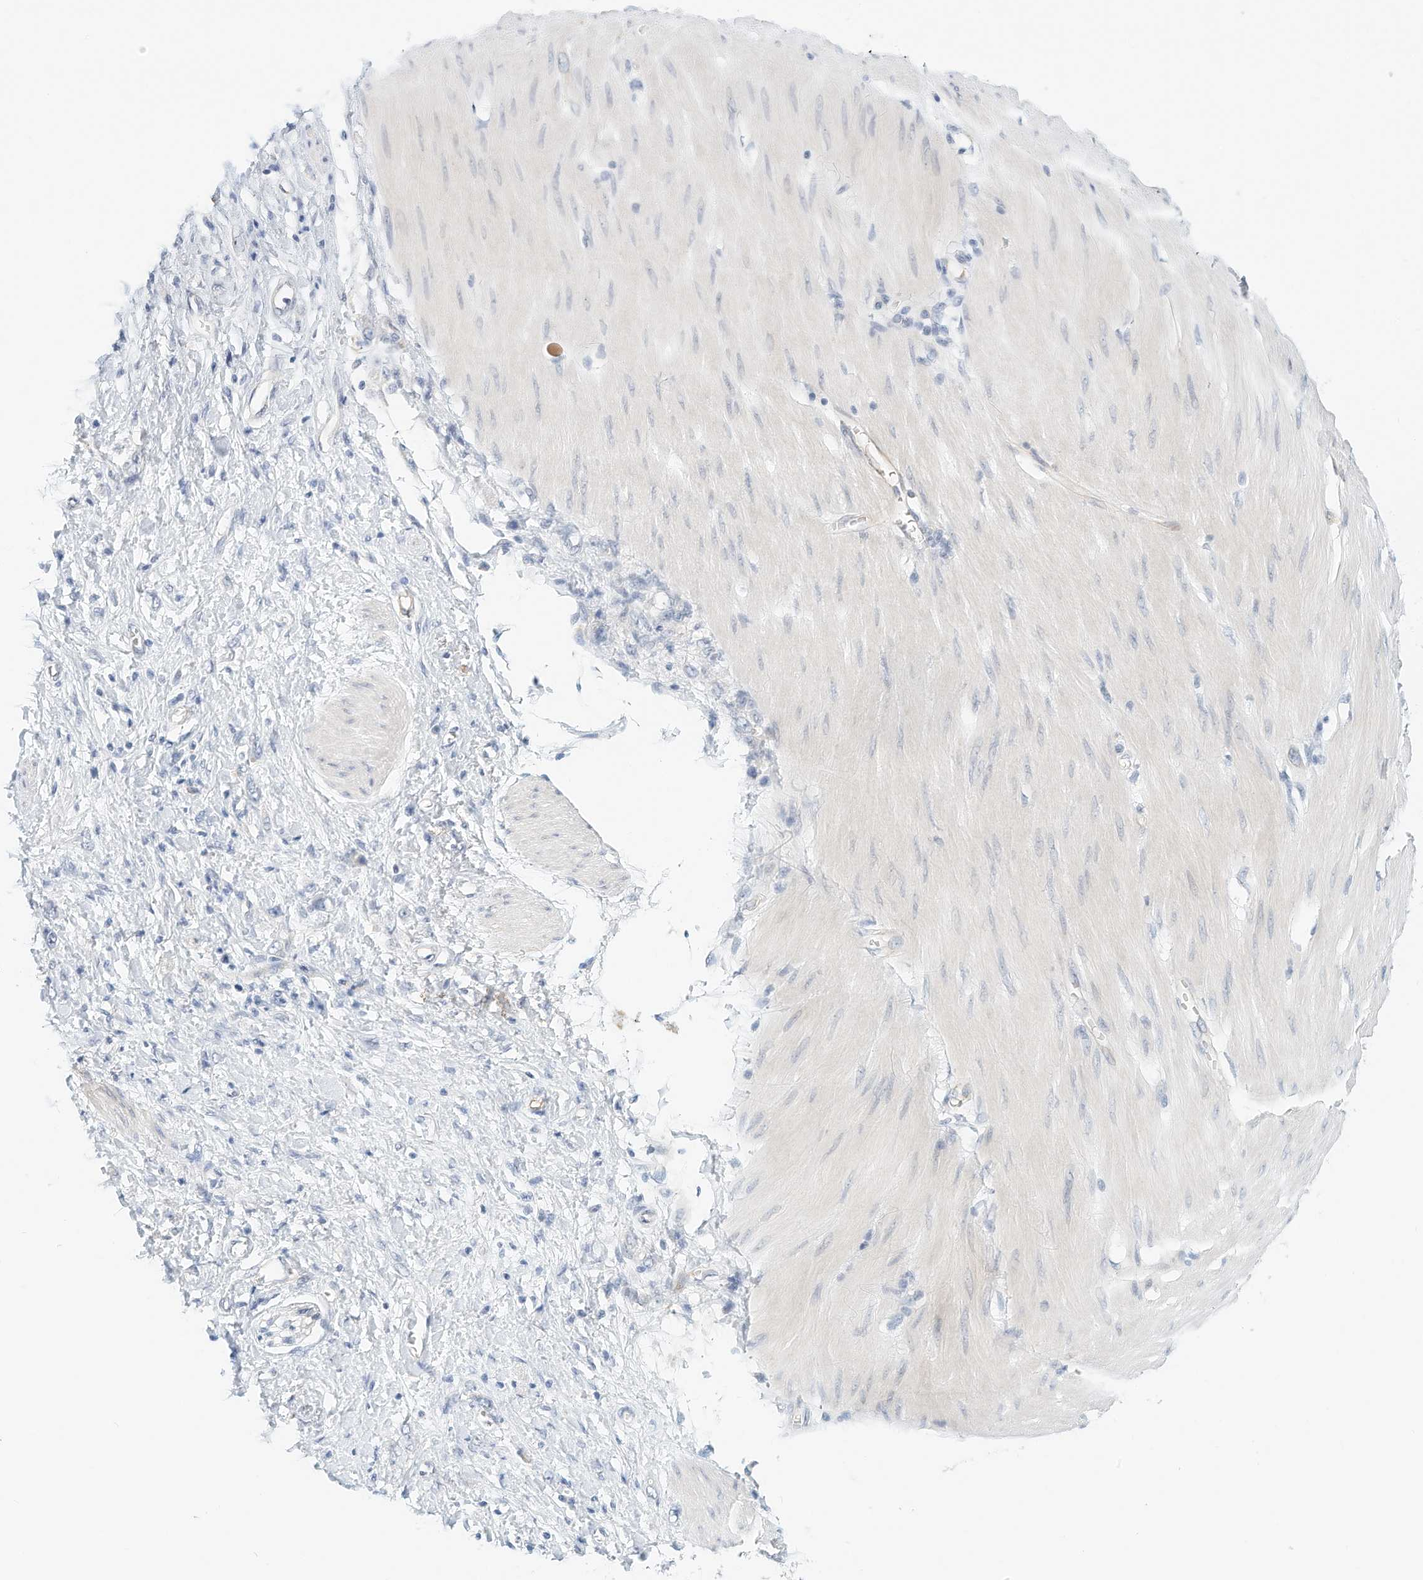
{"staining": {"intensity": "negative", "quantity": "none", "location": "none"}, "tissue": "stomach cancer", "cell_type": "Tumor cells", "image_type": "cancer", "snomed": [{"axis": "morphology", "description": "Adenocarcinoma, NOS"}, {"axis": "topography", "description": "Stomach"}], "caption": "DAB (3,3'-diaminobenzidine) immunohistochemical staining of stomach cancer (adenocarcinoma) demonstrates no significant positivity in tumor cells.", "gene": "ARHGAP28", "patient": {"sex": "female", "age": 76}}